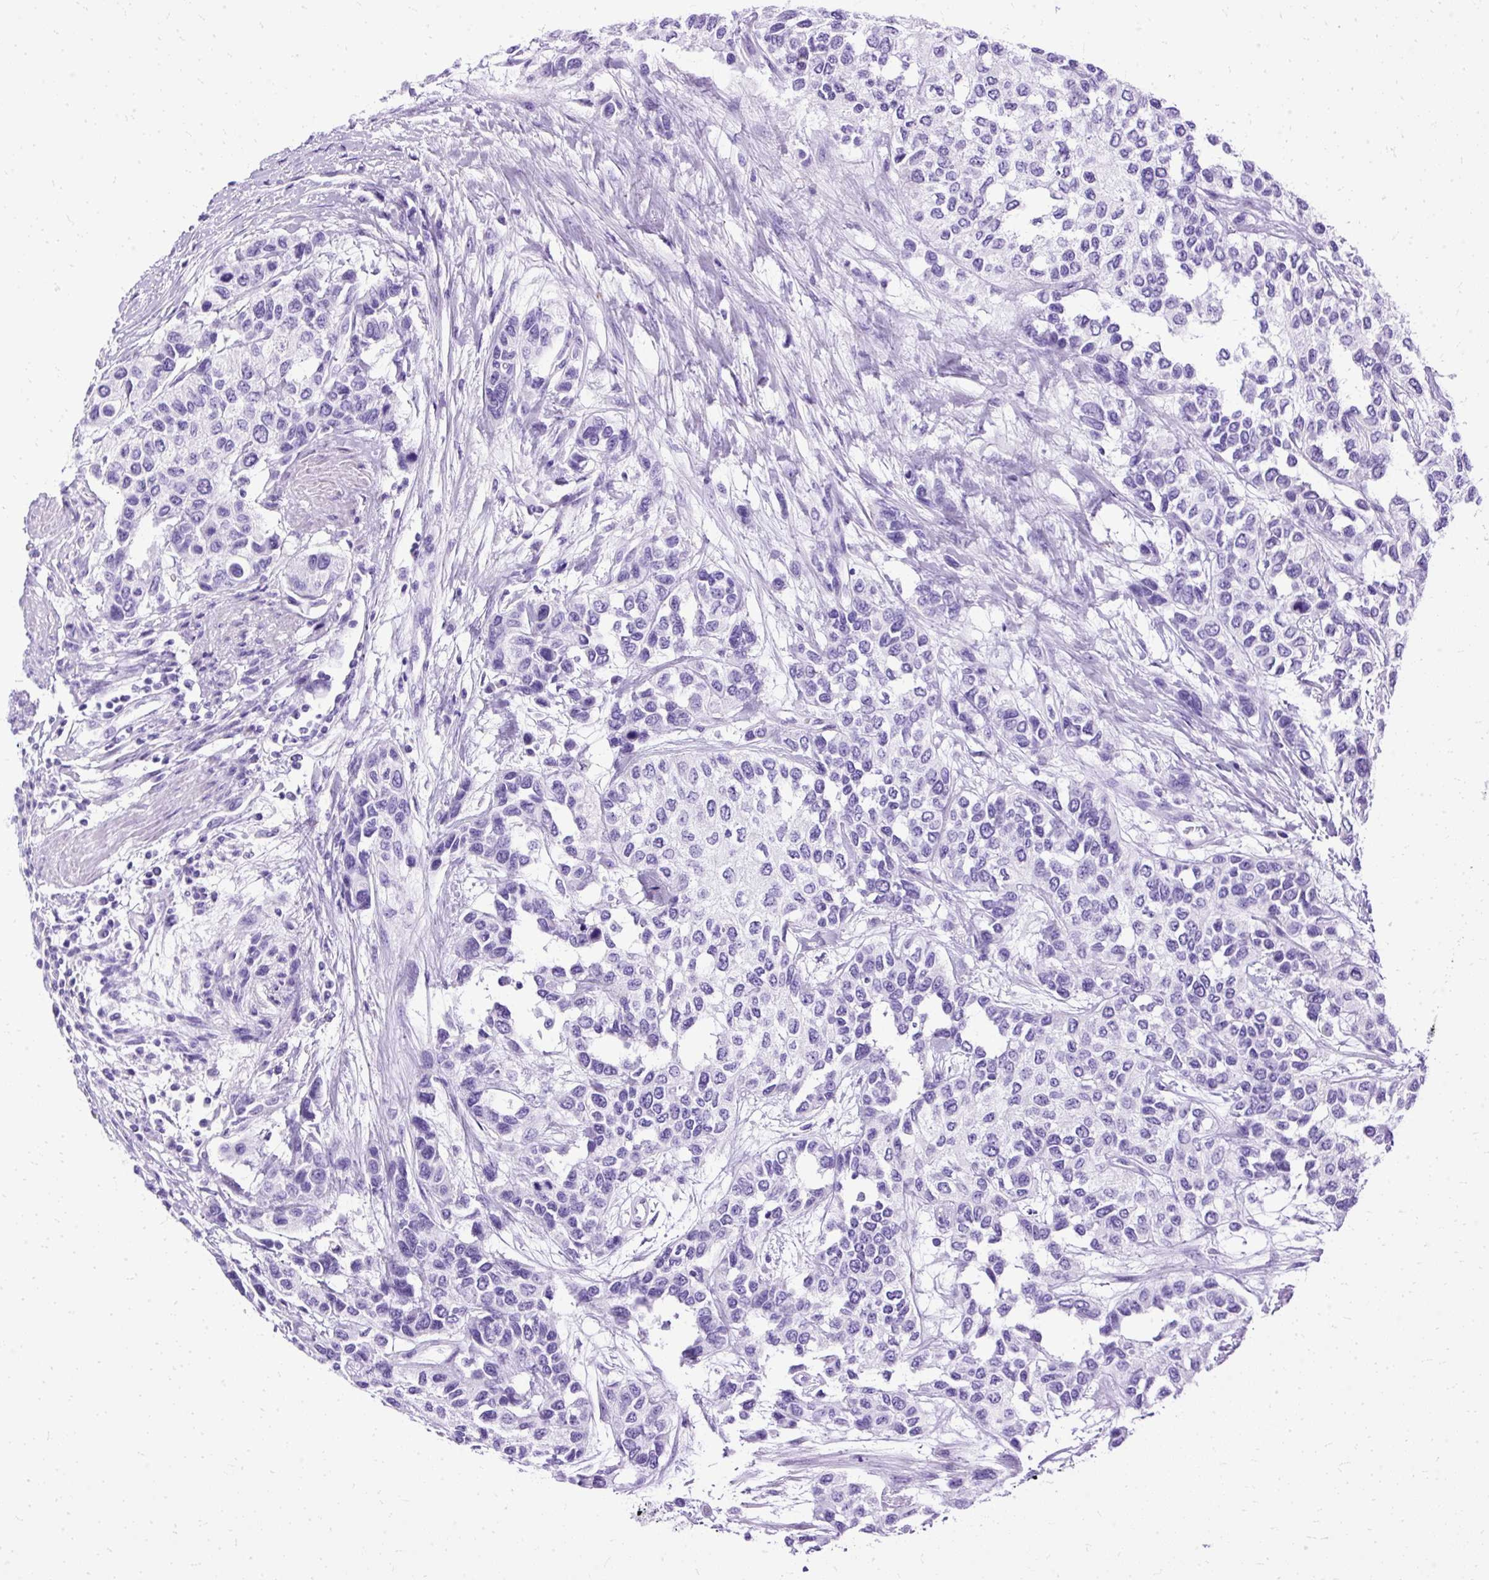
{"staining": {"intensity": "negative", "quantity": "none", "location": "none"}, "tissue": "urothelial cancer", "cell_type": "Tumor cells", "image_type": "cancer", "snomed": [{"axis": "morphology", "description": "Normal tissue, NOS"}, {"axis": "morphology", "description": "Urothelial carcinoma, High grade"}, {"axis": "topography", "description": "Vascular tissue"}, {"axis": "topography", "description": "Urinary bladder"}], "caption": "The micrograph reveals no staining of tumor cells in urothelial carcinoma (high-grade). Brightfield microscopy of IHC stained with DAB (3,3'-diaminobenzidine) (brown) and hematoxylin (blue), captured at high magnification.", "gene": "SLC8A2", "patient": {"sex": "female", "age": 56}}